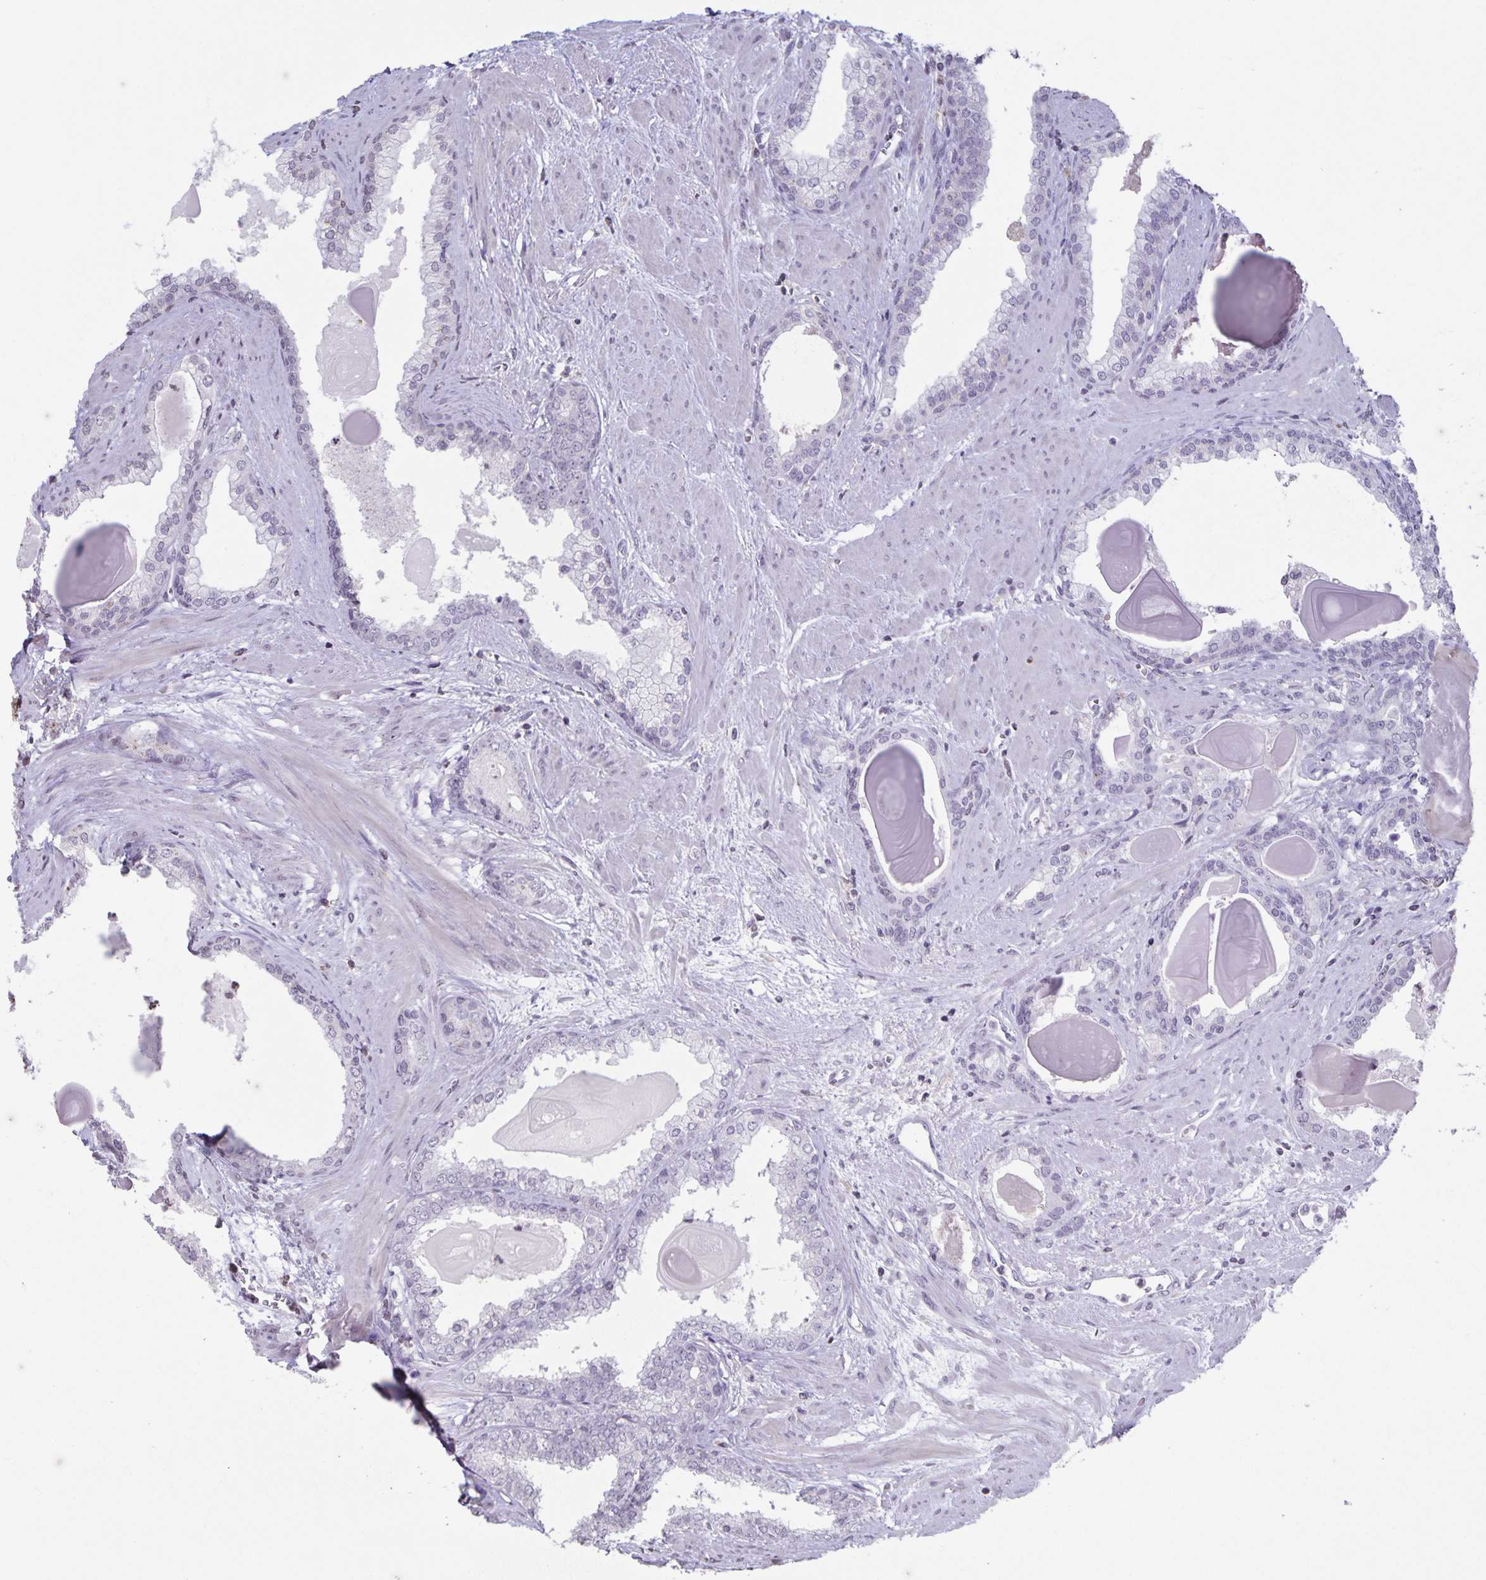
{"staining": {"intensity": "negative", "quantity": "none", "location": "none"}, "tissue": "prostate cancer", "cell_type": "Tumor cells", "image_type": "cancer", "snomed": [{"axis": "morphology", "description": "Adenocarcinoma, Low grade"}, {"axis": "topography", "description": "Prostate"}], "caption": "IHC image of human prostate cancer (low-grade adenocarcinoma) stained for a protein (brown), which shows no staining in tumor cells.", "gene": "AQP4", "patient": {"sex": "male", "age": 64}}